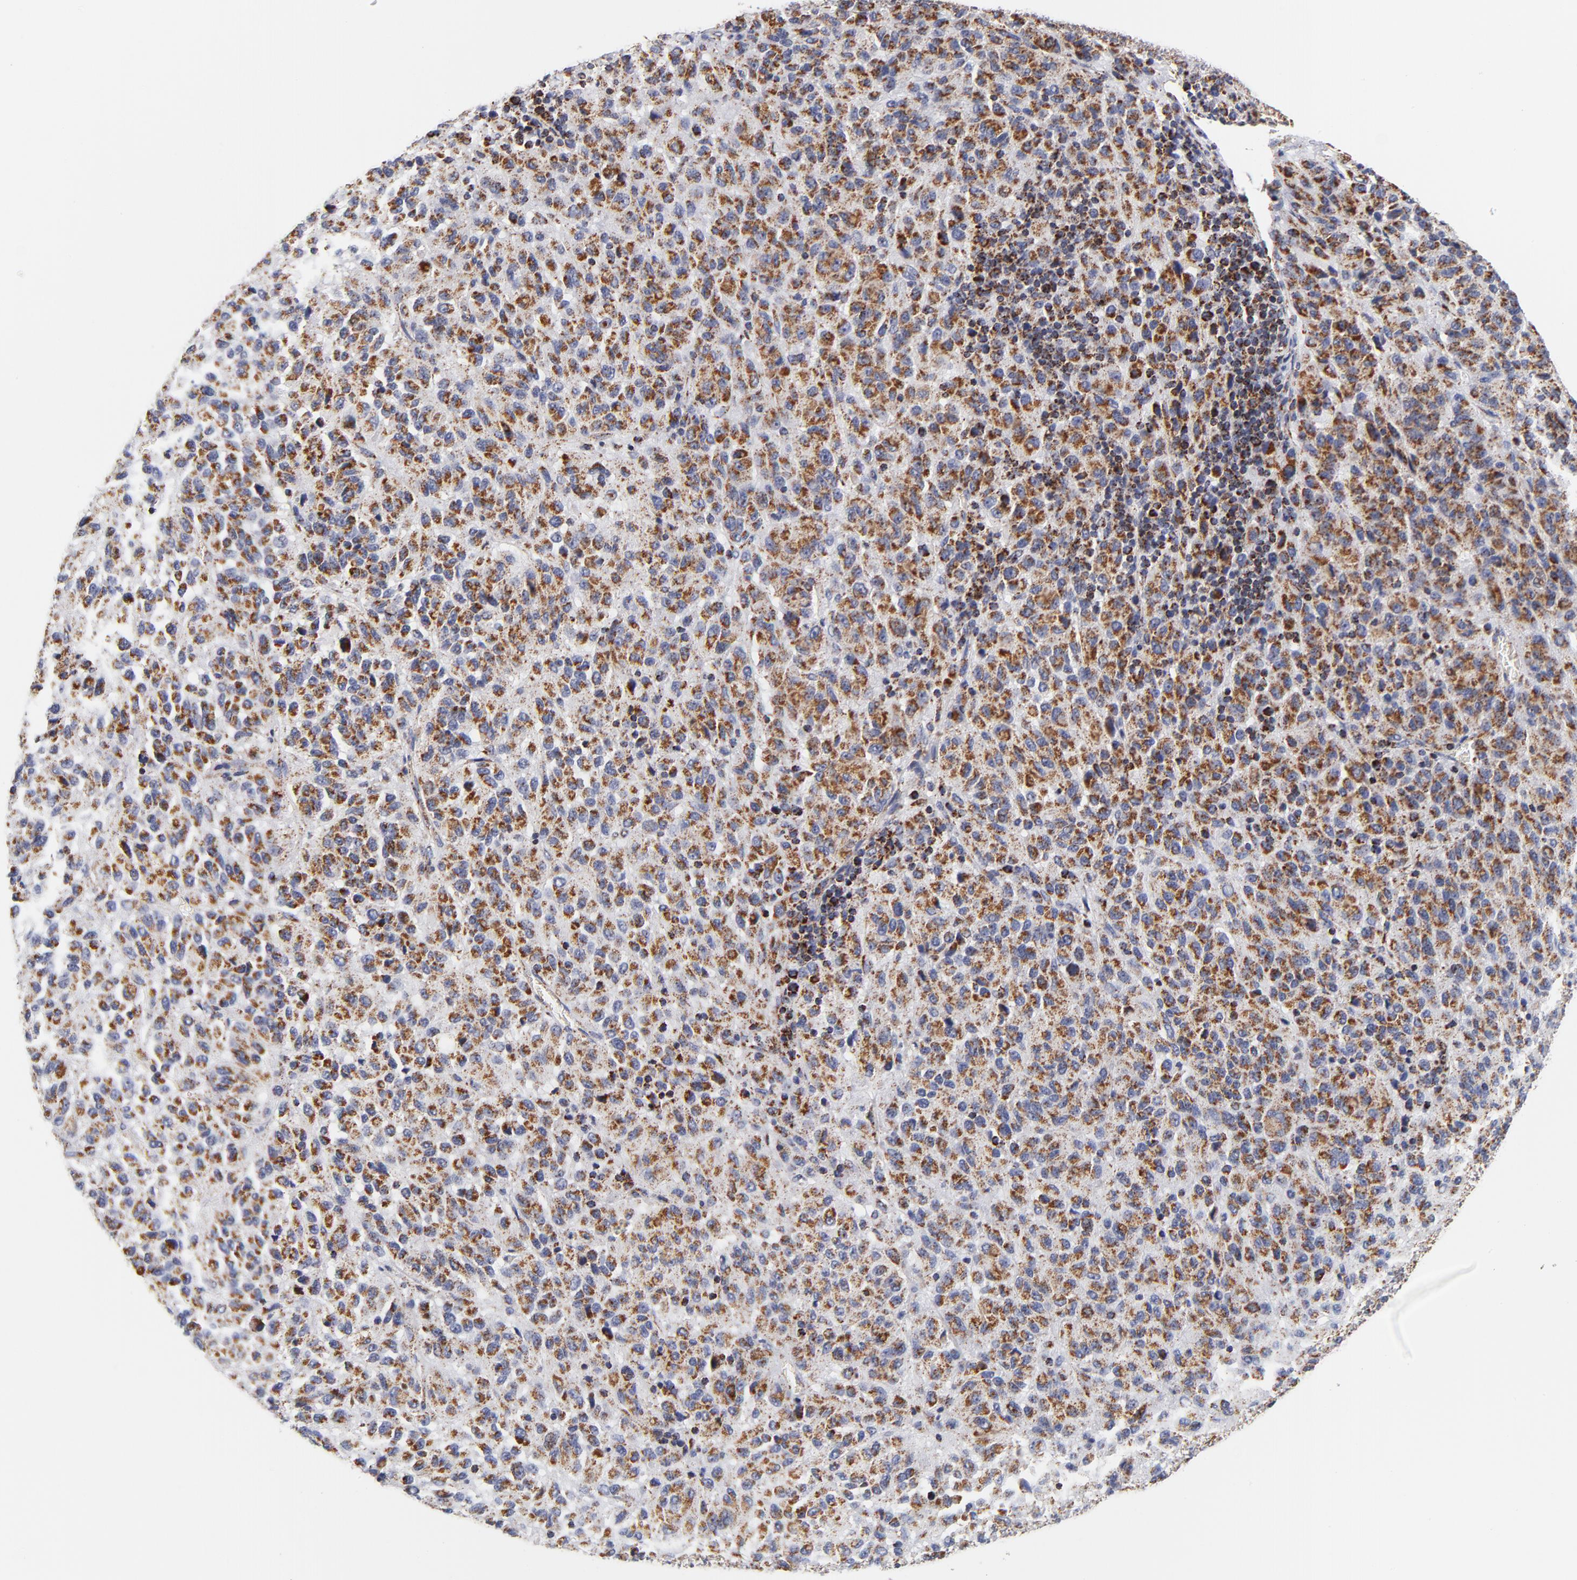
{"staining": {"intensity": "moderate", "quantity": ">75%", "location": "cytoplasmic/membranous"}, "tissue": "melanoma", "cell_type": "Tumor cells", "image_type": "cancer", "snomed": [{"axis": "morphology", "description": "Malignant melanoma, Metastatic site"}, {"axis": "topography", "description": "Lung"}], "caption": "A high-resolution image shows immunohistochemistry (IHC) staining of melanoma, which exhibits moderate cytoplasmic/membranous positivity in approximately >75% of tumor cells. (IHC, brightfield microscopy, high magnification).", "gene": "ECHS1", "patient": {"sex": "male", "age": 64}}